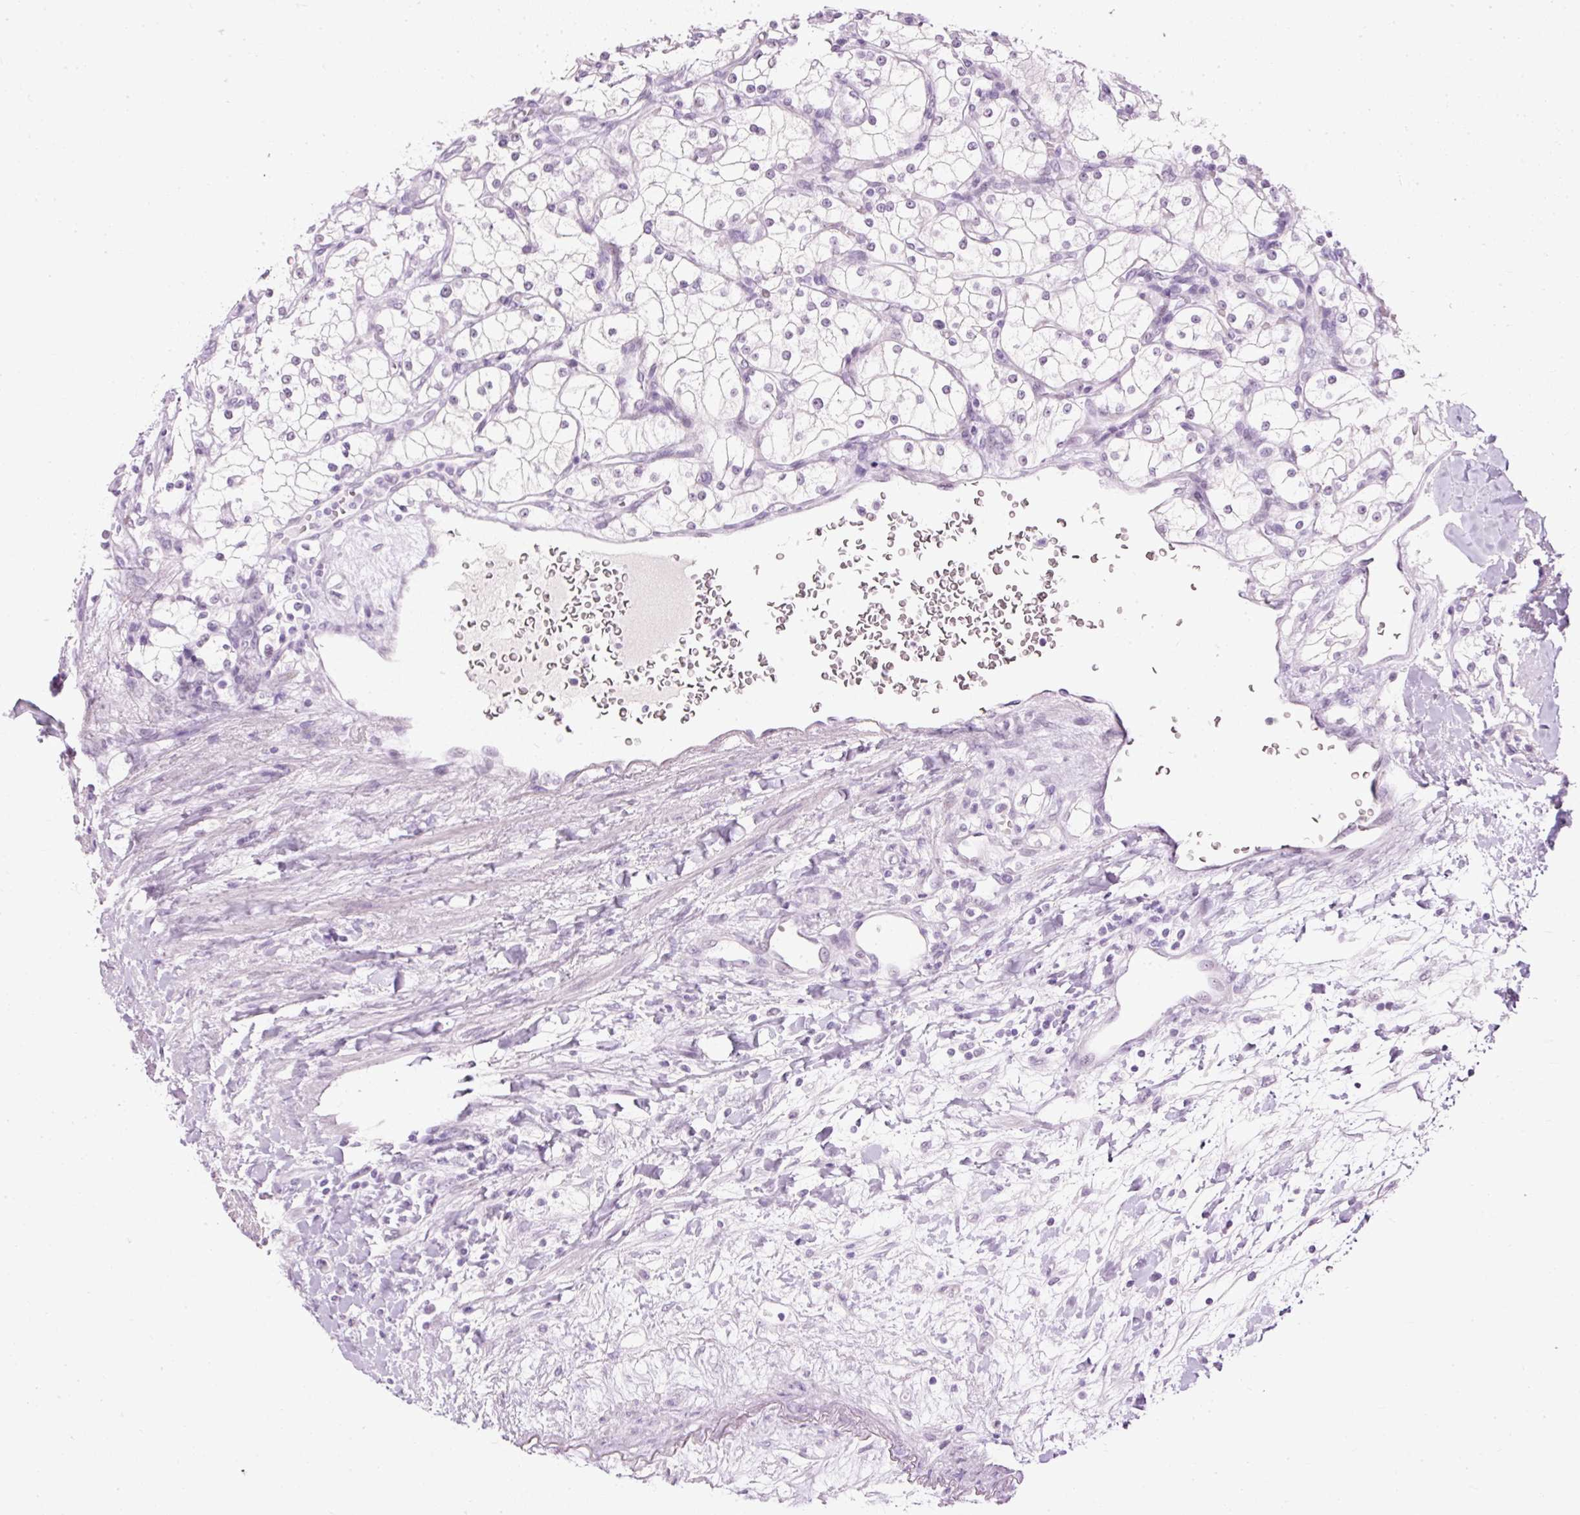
{"staining": {"intensity": "negative", "quantity": "none", "location": "none"}, "tissue": "renal cancer", "cell_type": "Tumor cells", "image_type": "cancer", "snomed": [{"axis": "morphology", "description": "Adenocarcinoma, NOS"}, {"axis": "topography", "description": "Kidney"}], "caption": "Renal adenocarcinoma was stained to show a protein in brown. There is no significant staining in tumor cells.", "gene": "PDE6B", "patient": {"sex": "male", "age": 80}}